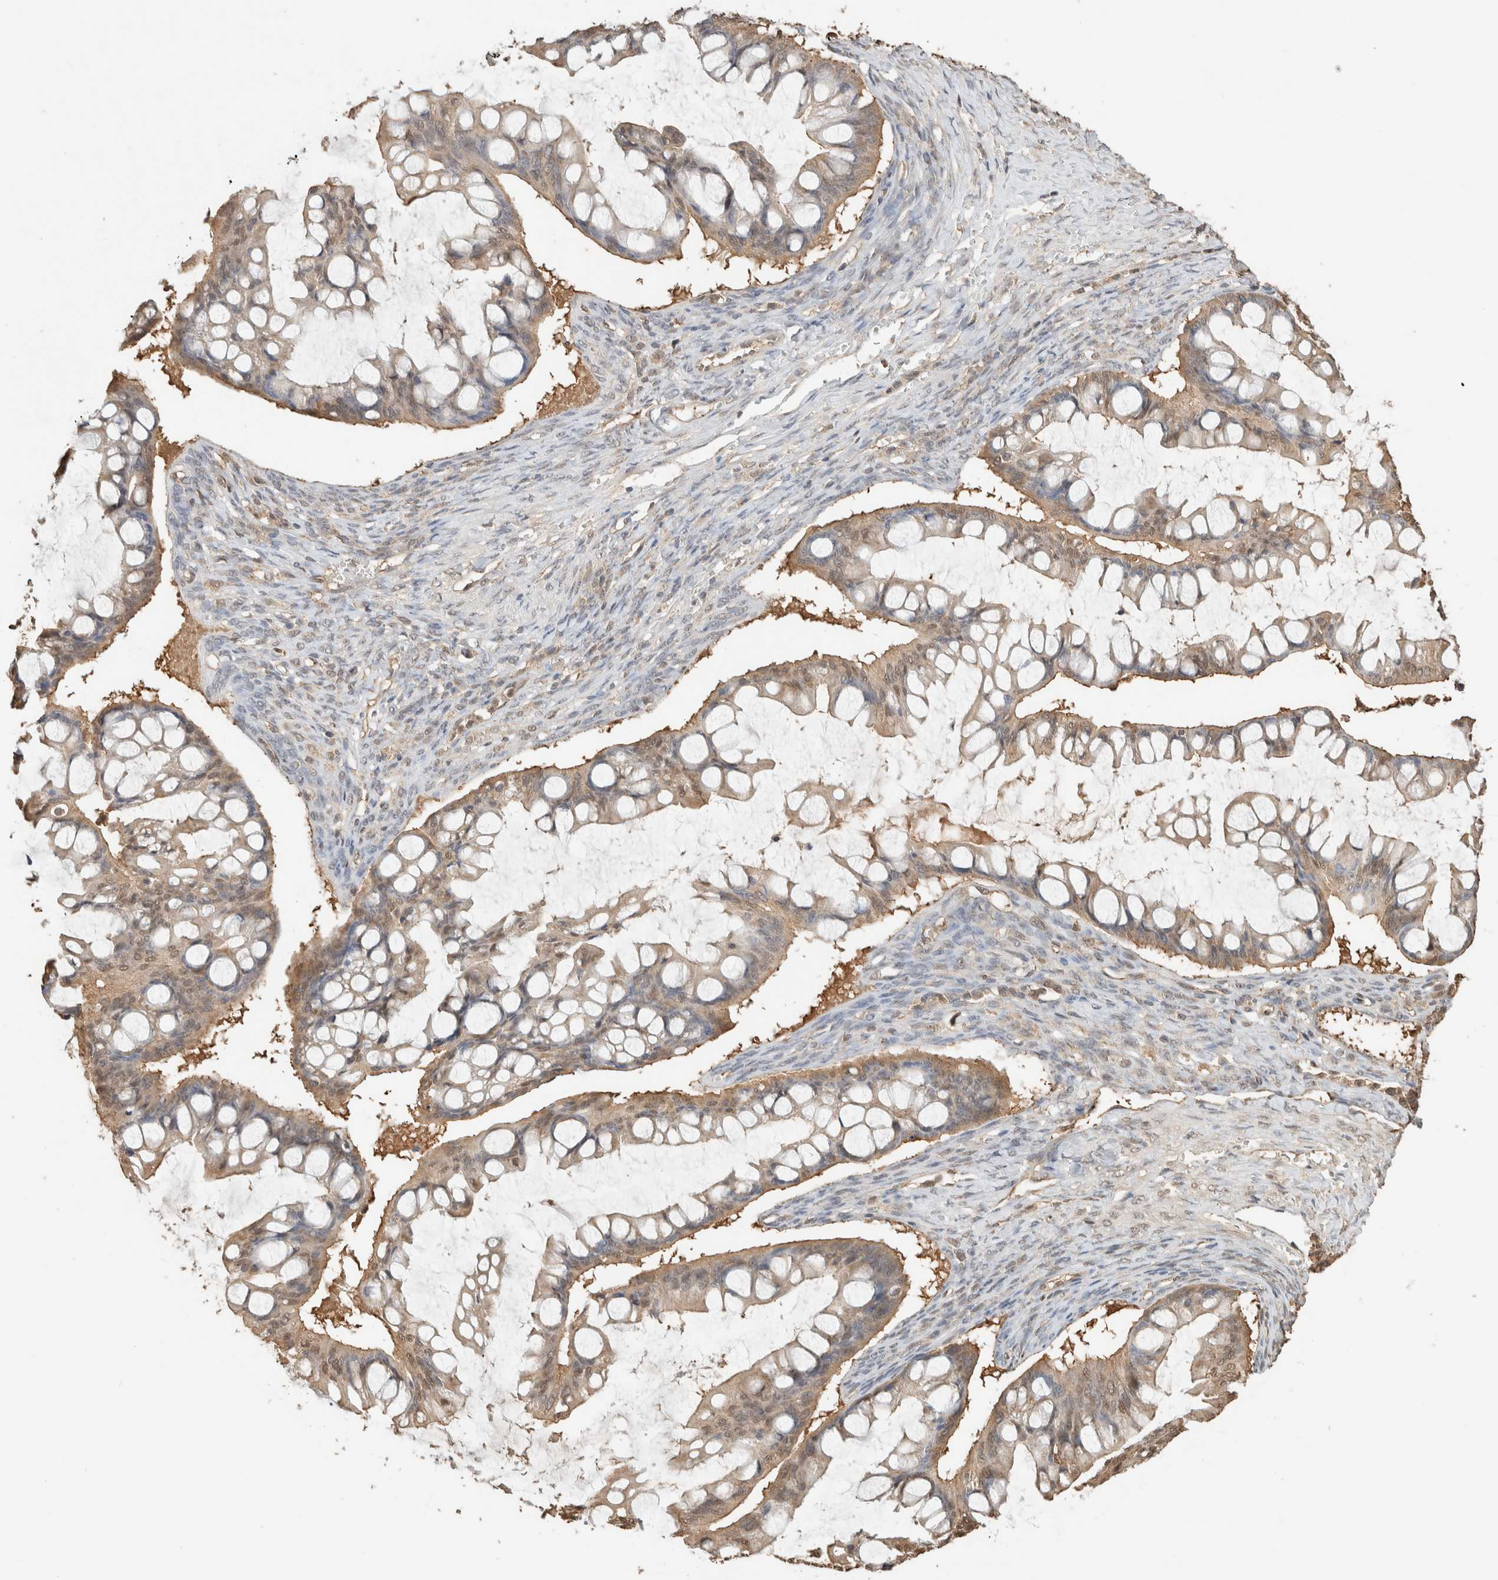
{"staining": {"intensity": "weak", "quantity": ">75%", "location": "cytoplasmic/membranous,nuclear"}, "tissue": "ovarian cancer", "cell_type": "Tumor cells", "image_type": "cancer", "snomed": [{"axis": "morphology", "description": "Cystadenocarcinoma, mucinous, NOS"}, {"axis": "topography", "description": "Ovary"}], "caption": "A low amount of weak cytoplasmic/membranous and nuclear positivity is identified in about >75% of tumor cells in ovarian cancer (mucinous cystadenocarcinoma) tissue.", "gene": "YWHAH", "patient": {"sex": "female", "age": 73}}